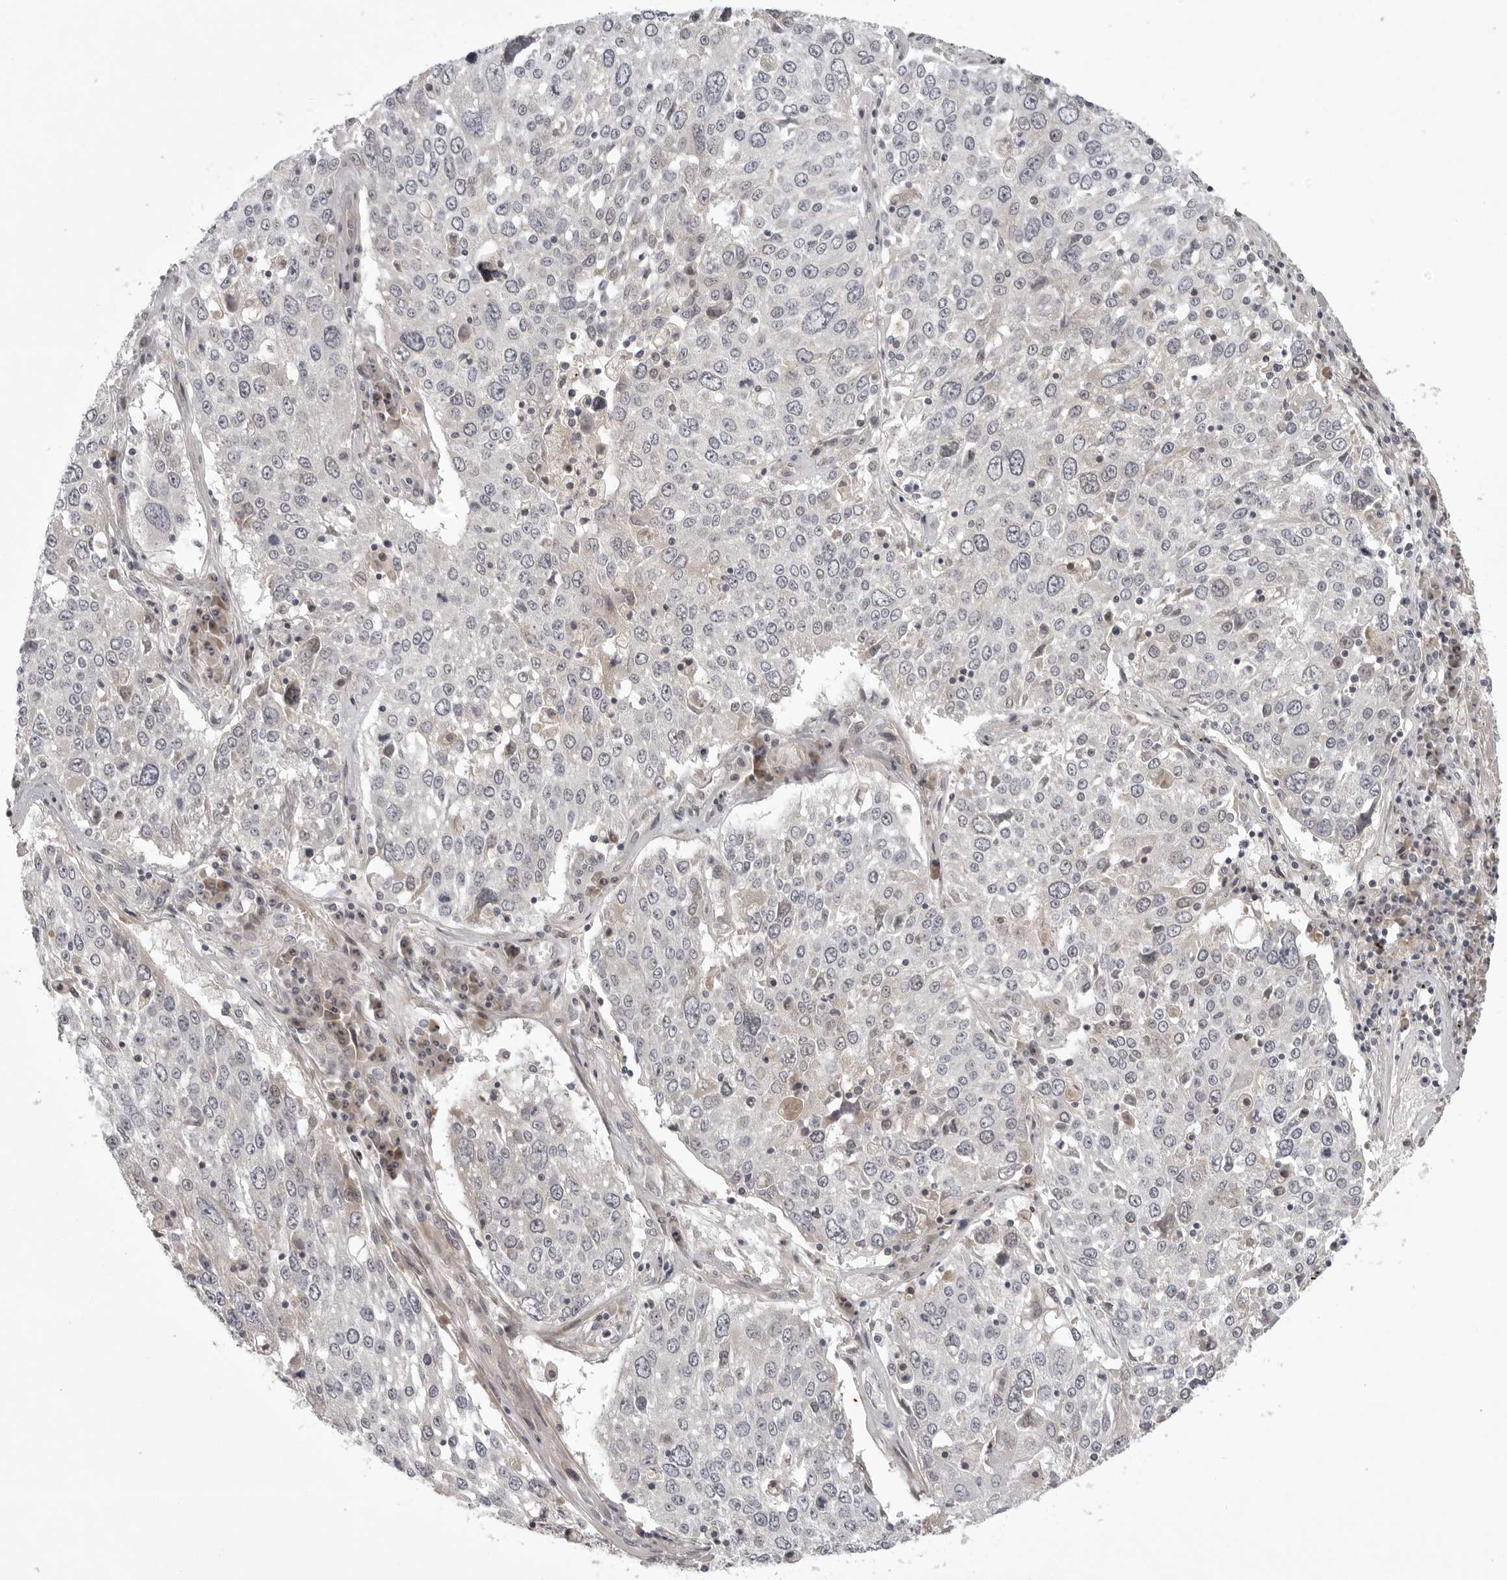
{"staining": {"intensity": "negative", "quantity": "none", "location": "none"}, "tissue": "lung cancer", "cell_type": "Tumor cells", "image_type": "cancer", "snomed": [{"axis": "morphology", "description": "Squamous cell carcinoma, NOS"}, {"axis": "topography", "description": "Lung"}], "caption": "Photomicrograph shows no protein staining in tumor cells of lung squamous cell carcinoma tissue.", "gene": "CD300LD", "patient": {"sex": "male", "age": 65}}